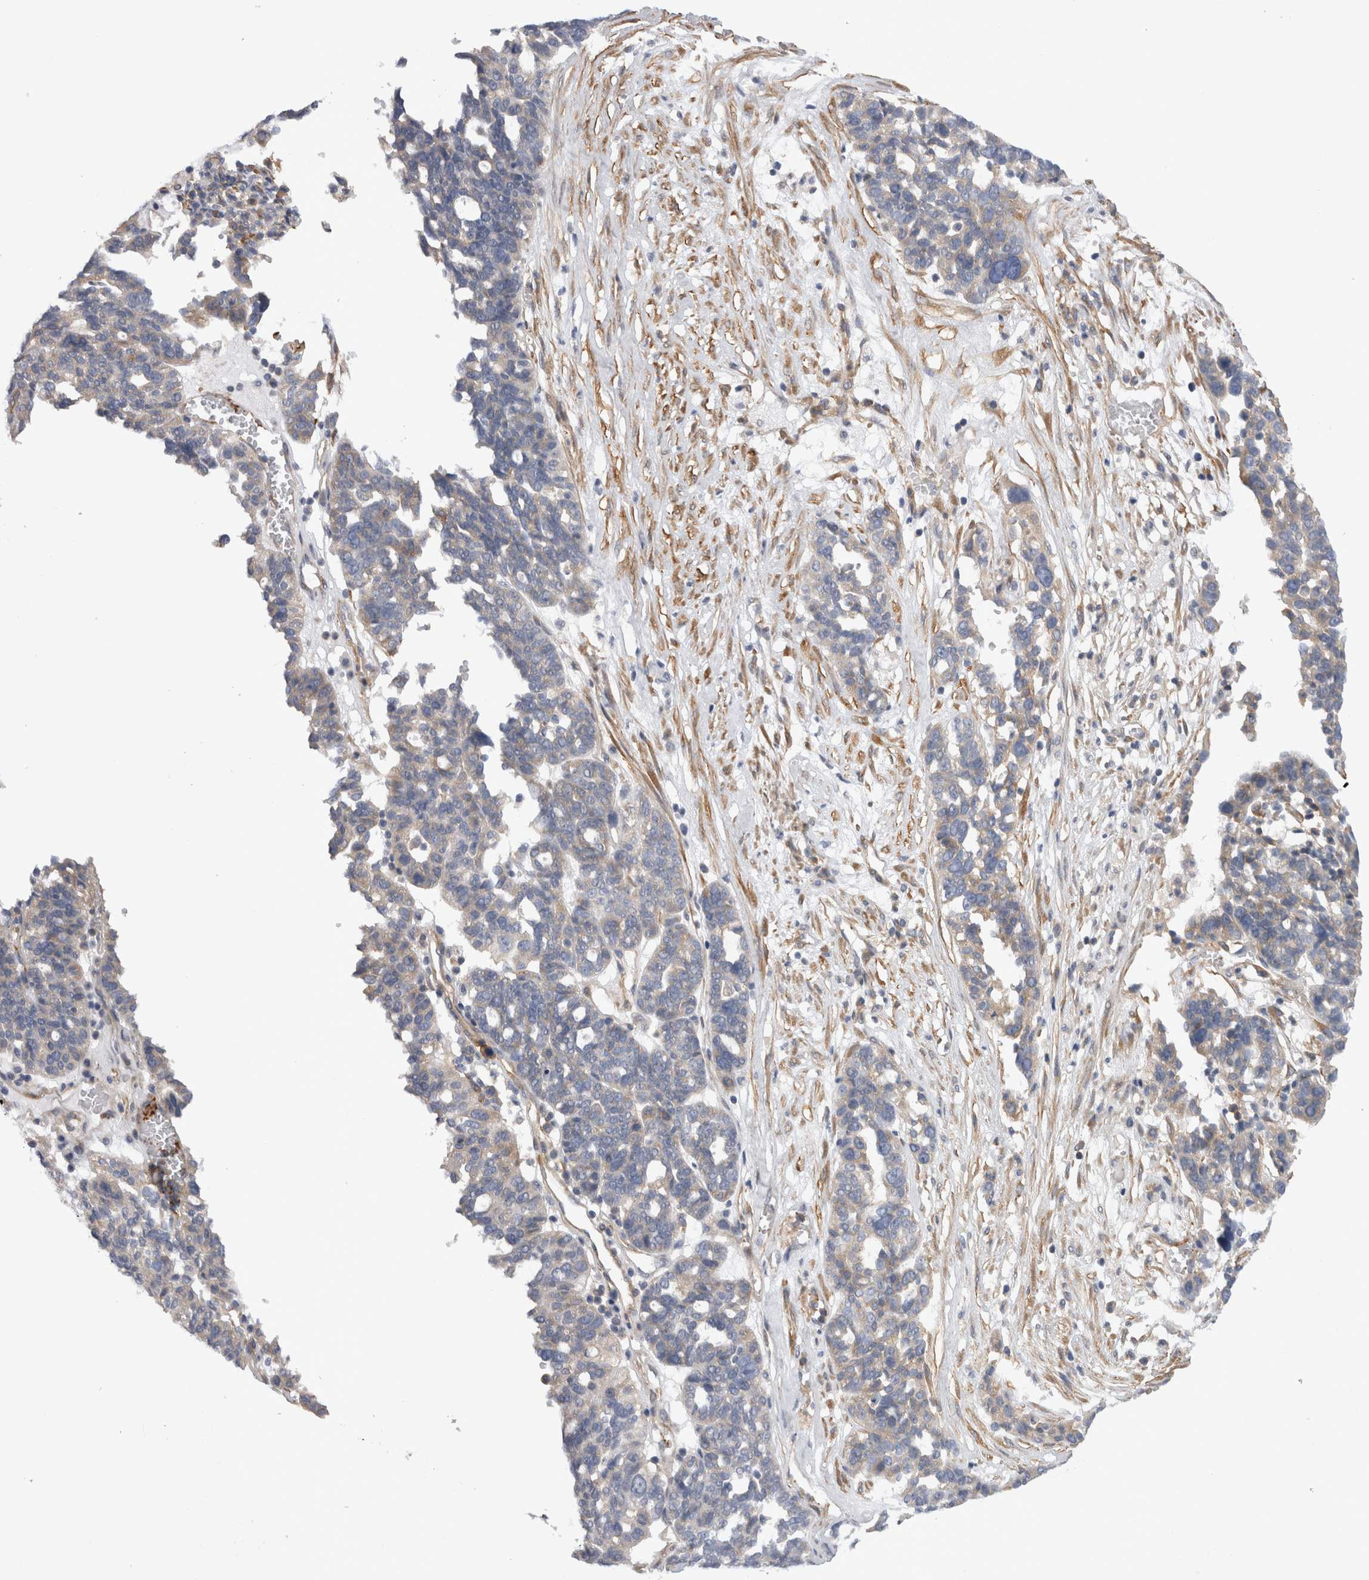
{"staining": {"intensity": "weak", "quantity": "<25%", "location": "cytoplasmic/membranous"}, "tissue": "ovarian cancer", "cell_type": "Tumor cells", "image_type": "cancer", "snomed": [{"axis": "morphology", "description": "Cystadenocarcinoma, serous, NOS"}, {"axis": "topography", "description": "Ovary"}], "caption": "Tumor cells show no significant protein staining in serous cystadenocarcinoma (ovarian).", "gene": "EPRS1", "patient": {"sex": "female", "age": 59}}